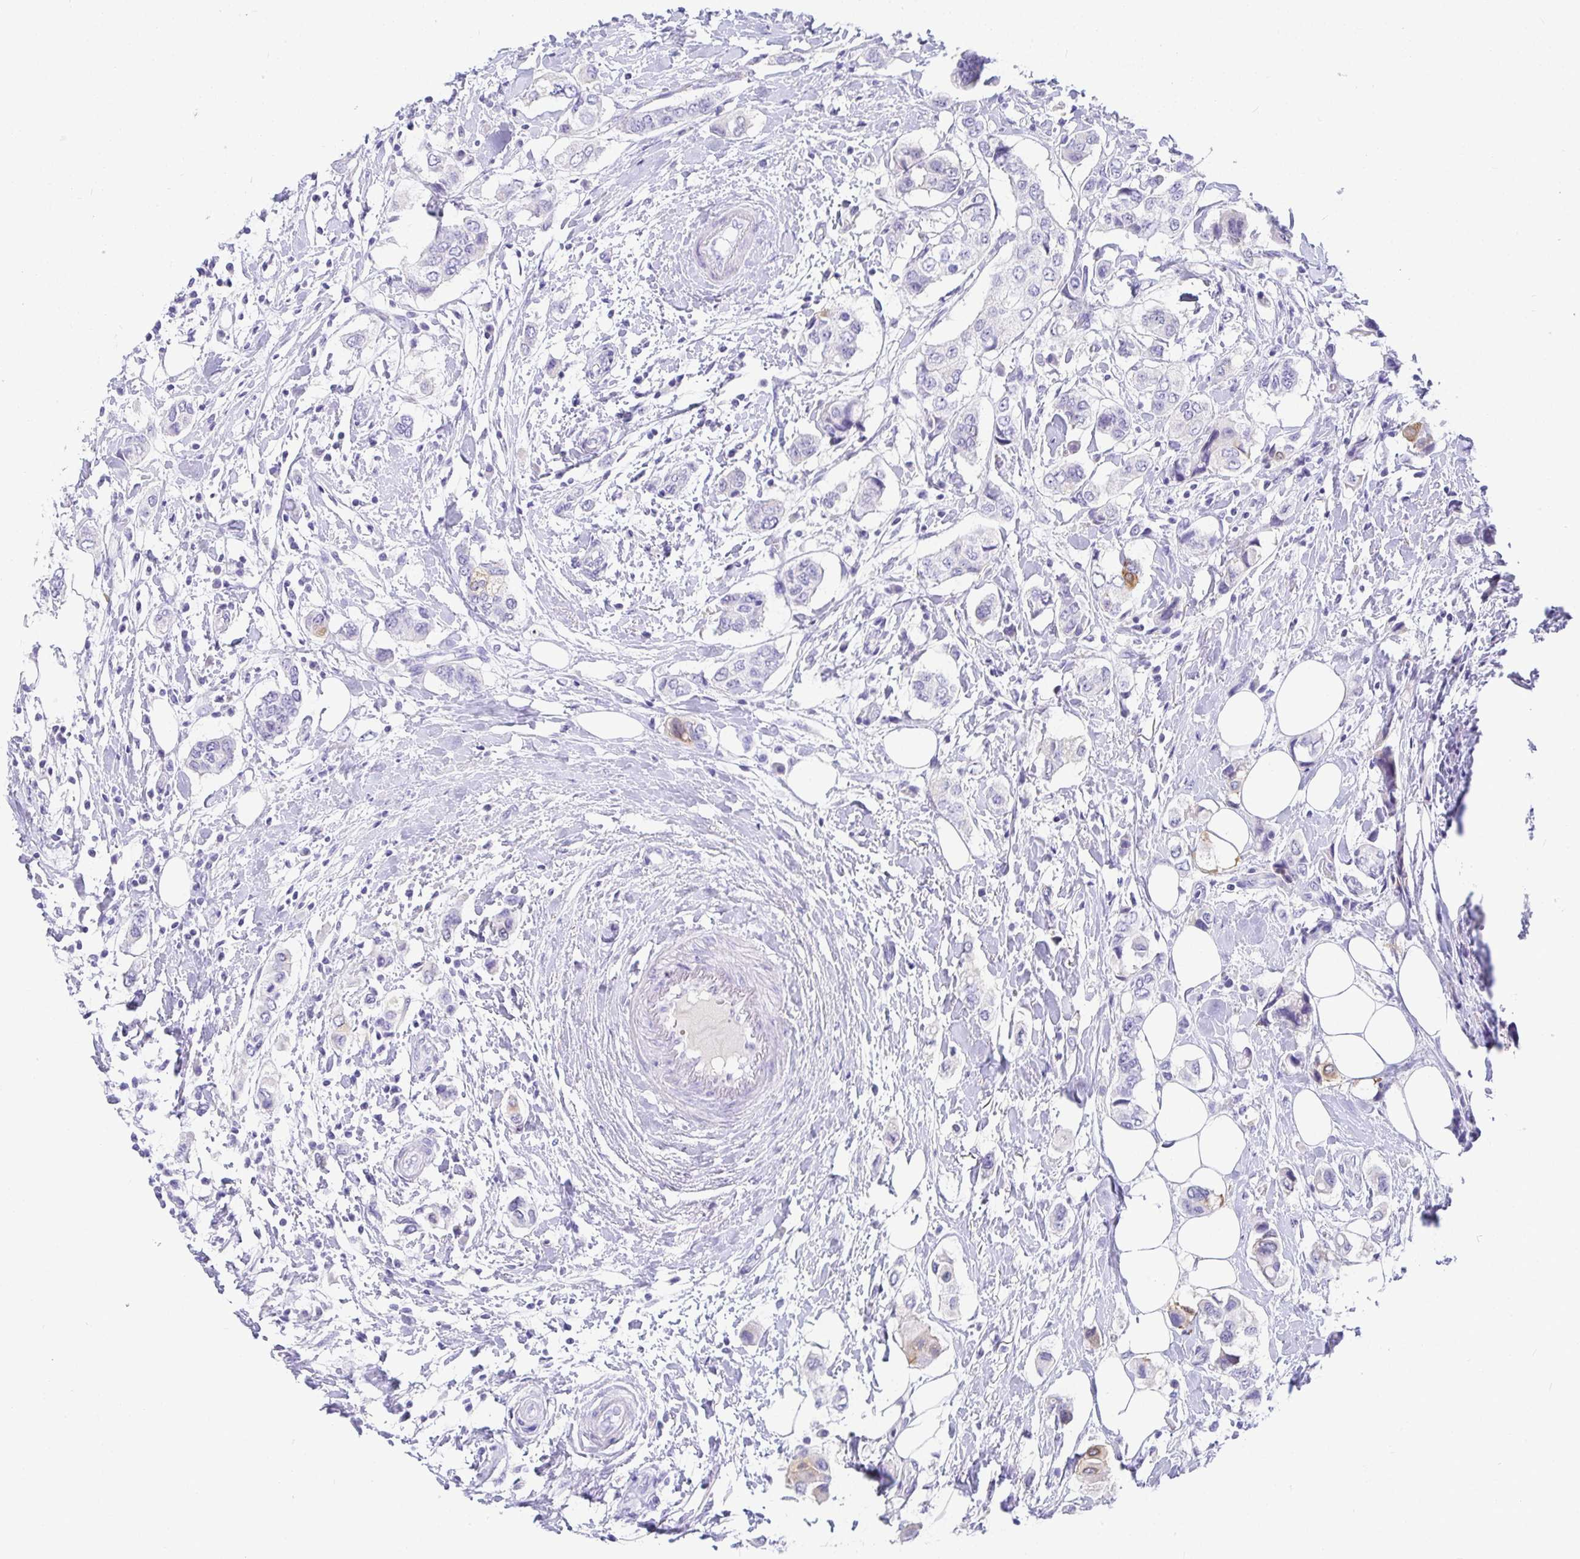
{"staining": {"intensity": "negative", "quantity": "none", "location": "none"}, "tissue": "breast cancer", "cell_type": "Tumor cells", "image_type": "cancer", "snomed": [{"axis": "morphology", "description": "Lobular carcinoma"}, {"axis": "topography", "description": "Breast"}], "caption": "Human breast cancer stained for a protein using immunohistochemistry (IHC) exhibits no staining in tumor cells.", "gene": "TMEM241", "patient": {"sex": "female", "age": 51}}